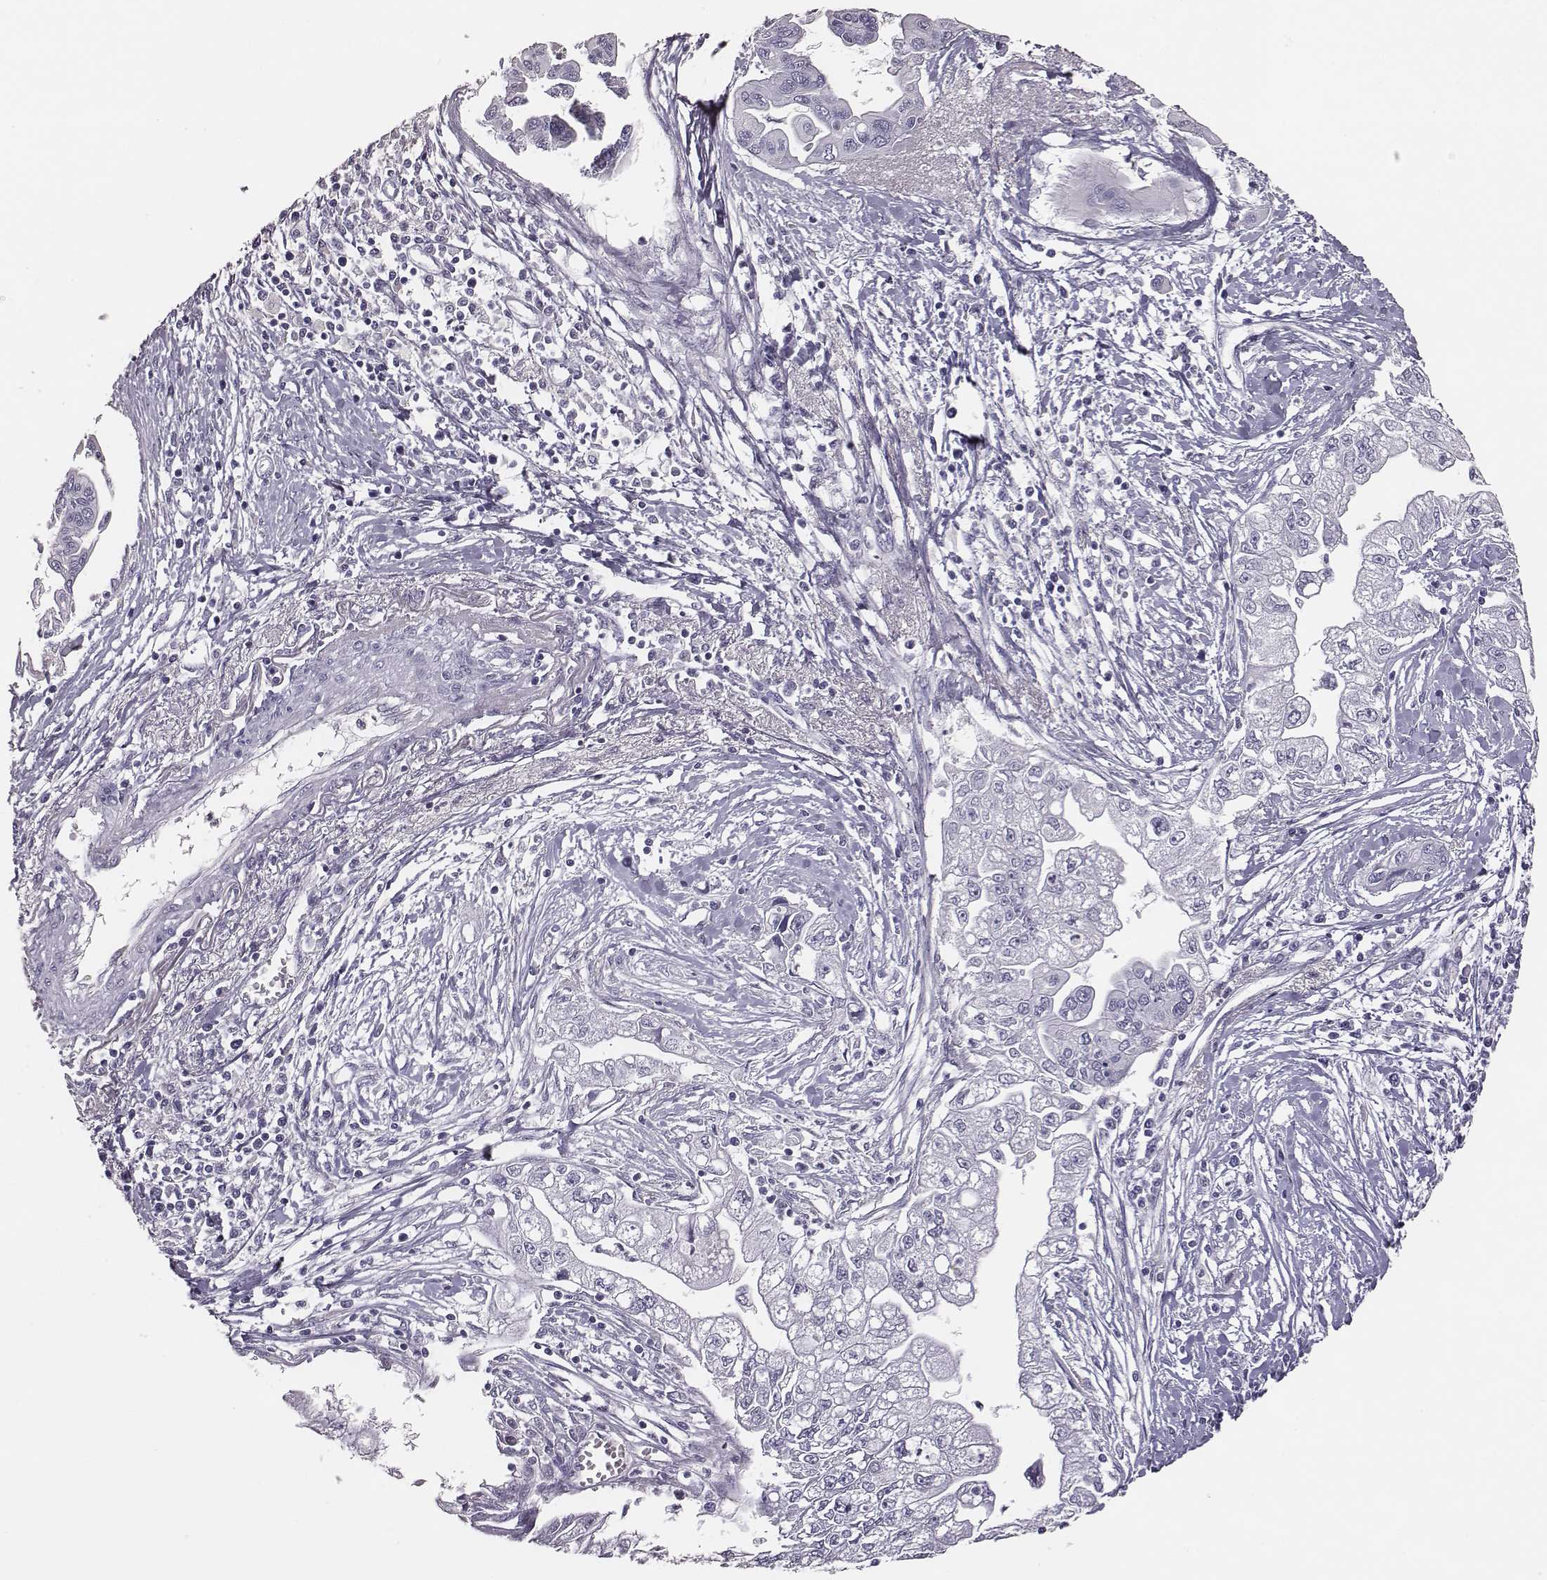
{"staining": {"intensity": "negative", "quantity": "none", "location": "none"}, "tissue": "pancreatic cancer", "cell_type": "Tumor cells", "image_type": "cancer", "snomed": [{"axis": "morphology", "description": "Adenocarcinoma, NOS"}, {"axis": "topography", "description": "Pancreas"}], "caption": "Tumor cells are negative for brown protein staining in pancreatic adenocarcinoma.", "gene": "GUCA1A", "patient": {"sex": "male", "age": 70}}